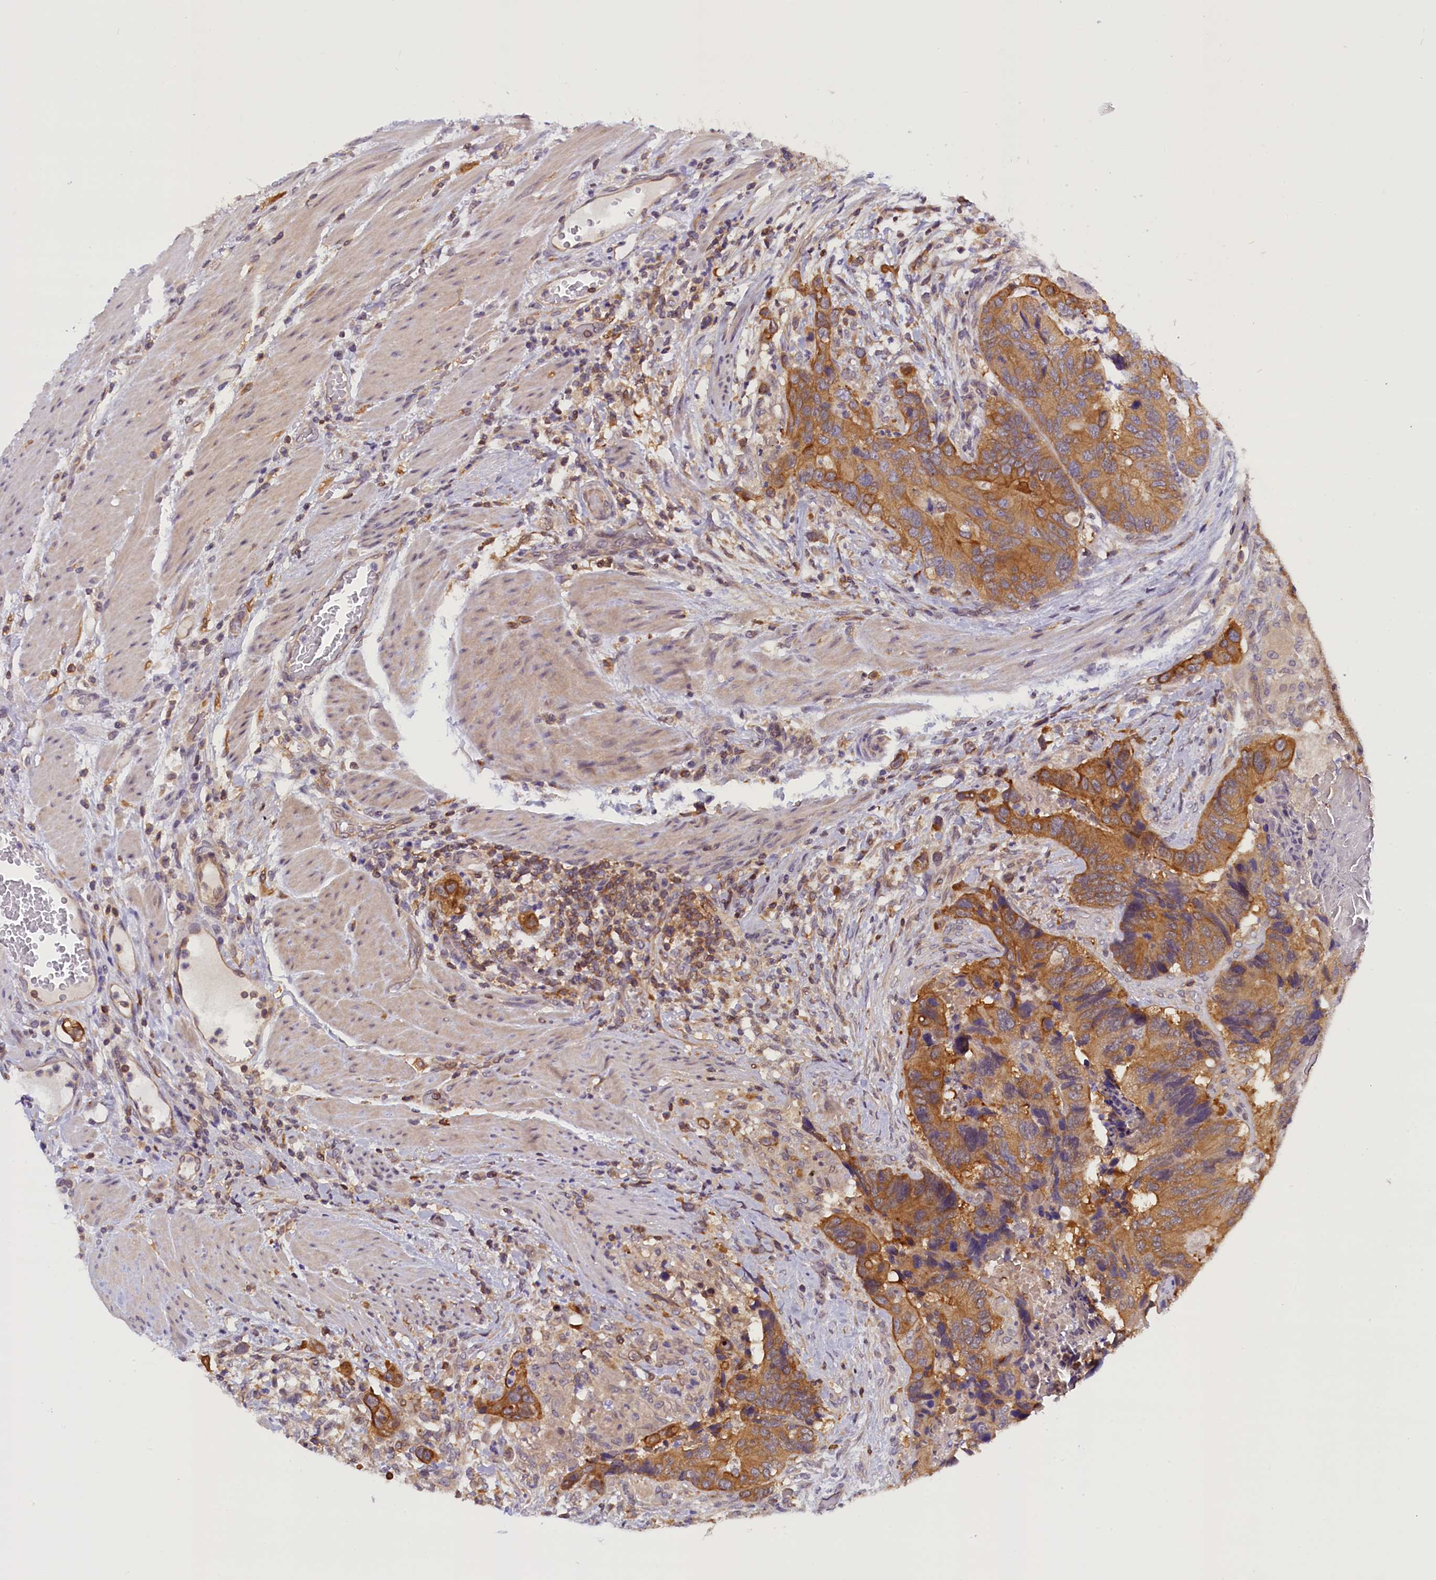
{"staining": {"intensity": "moderate", "quantity": ">75%", "location": "cytoplasmic/membranous"}, "tissue": "colorectal cancer", "cell_type": "Tumor cells", "image_type": "cancer", "snomed": [{"axis": "morphology", "description": "Adenocarcinoma, NOS"}, {"axis": "topography", "description": "Colon"}], "caption": "There is medium levels of moderate cytoplasmic/membranous staining in tumor cells of colorectal cancer (adenocarcinoma), as demonstrated by immunohistochemical staining (brown color).", "gene": "TBCB", "patient": {"sex": "male", "age": 84}}